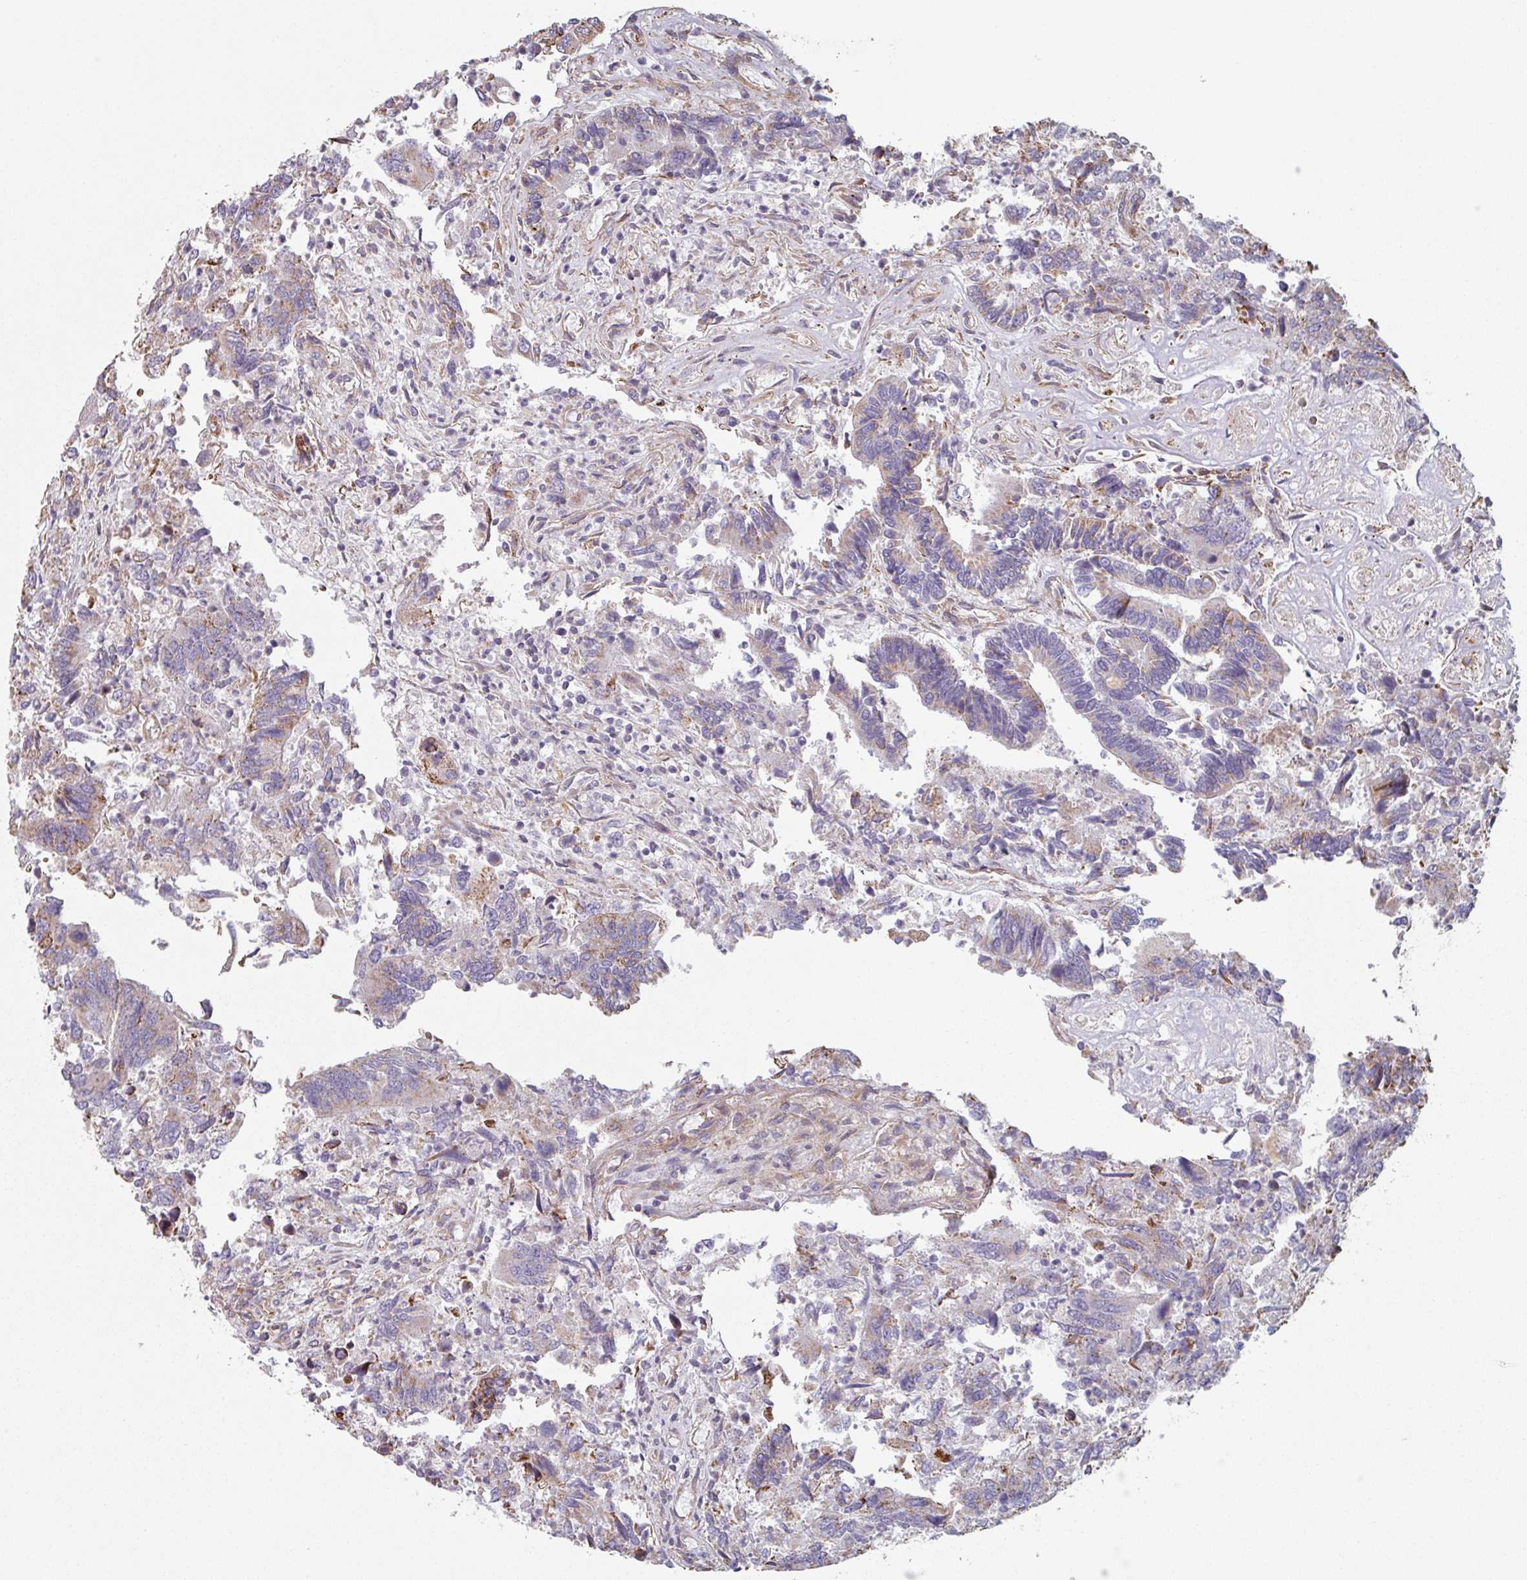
{"staining": {"intensity": "weak", "quantity": "<25%", "location": "cytoplasmic/membranous"}, "tissue": "colorectal cancer", "cell_type": "Tumor cells", "image_type": "cancer", "snomed": [{"axis": "morphology", "description": "Adenocarcinoma, NOS"}, {"axis": "topography", "description": "Colon"}], "caption": "DAB (3,3'-diaminobenzidine) immunohistochemical staining of colorectal cancer (adenocarcinoma) exhibits no significant positivity in tumor cells.", "gene": "GSTA4", "patient": {"sex": "female", "age": 67}}